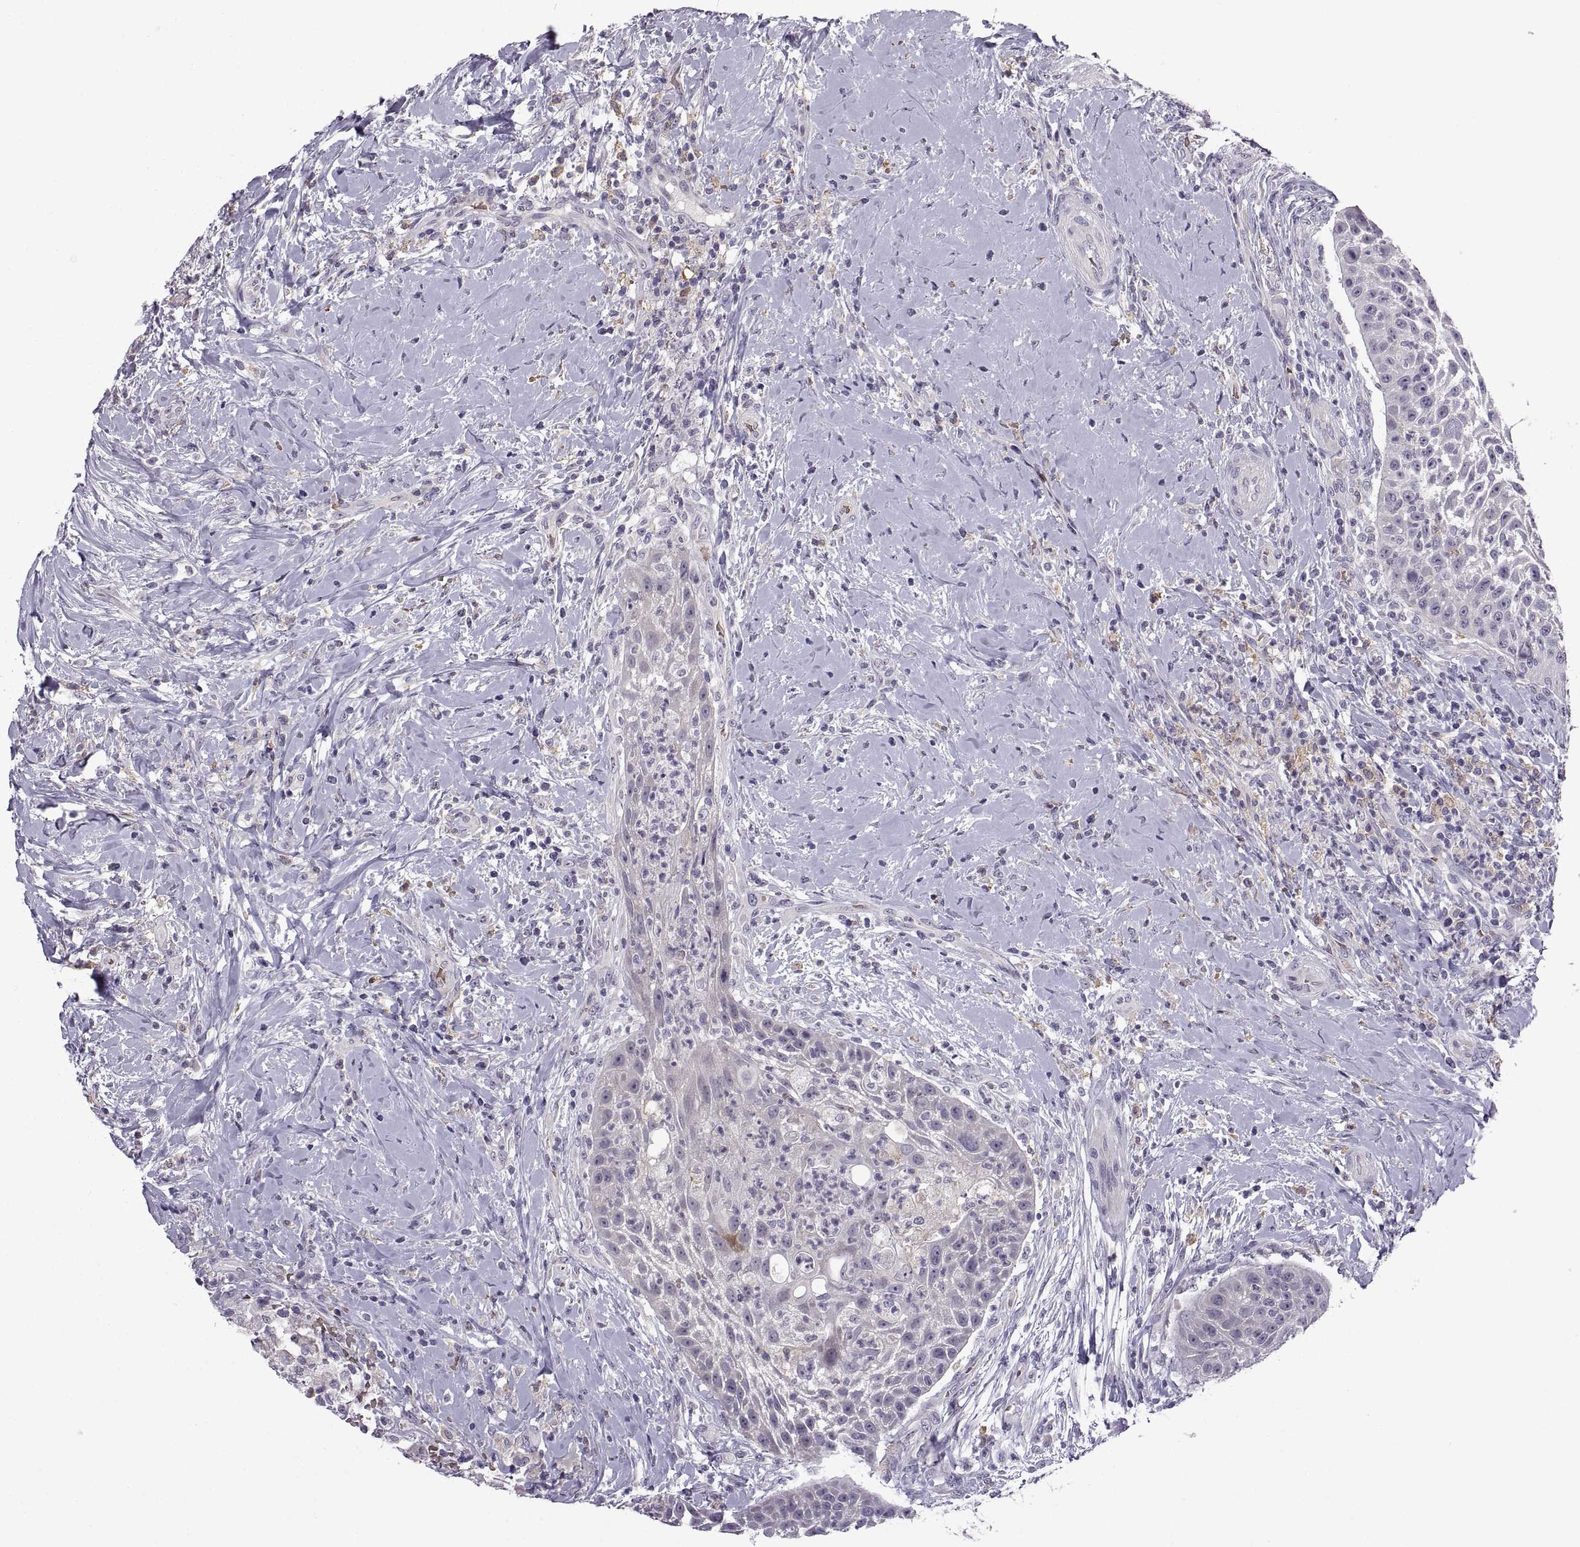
{"staining": {"intensity": "negative", "quantity": "none", "location": "none"}, "tissue": "head and neck cancer", "cell_type": "Tumor cells", "image_type": "cancer", "snomed": [{"axis": "morphology", "description": "Squamous cell carcinoma, NOS"}, {"axis": "topography", "description": "Head-Neck"}], "caption": "DAB (3,3'-diaminobenzidine) immunohistochemical staining of human squamous cell carcinoma (head and neck) shows no significant expression in tumor cells. (DAB (3,3'-diaminobenzidine) IHC with hematoxylin counter stain).", "gene": "MEIOC", "patient": {"sex": "male", "age": 69}}